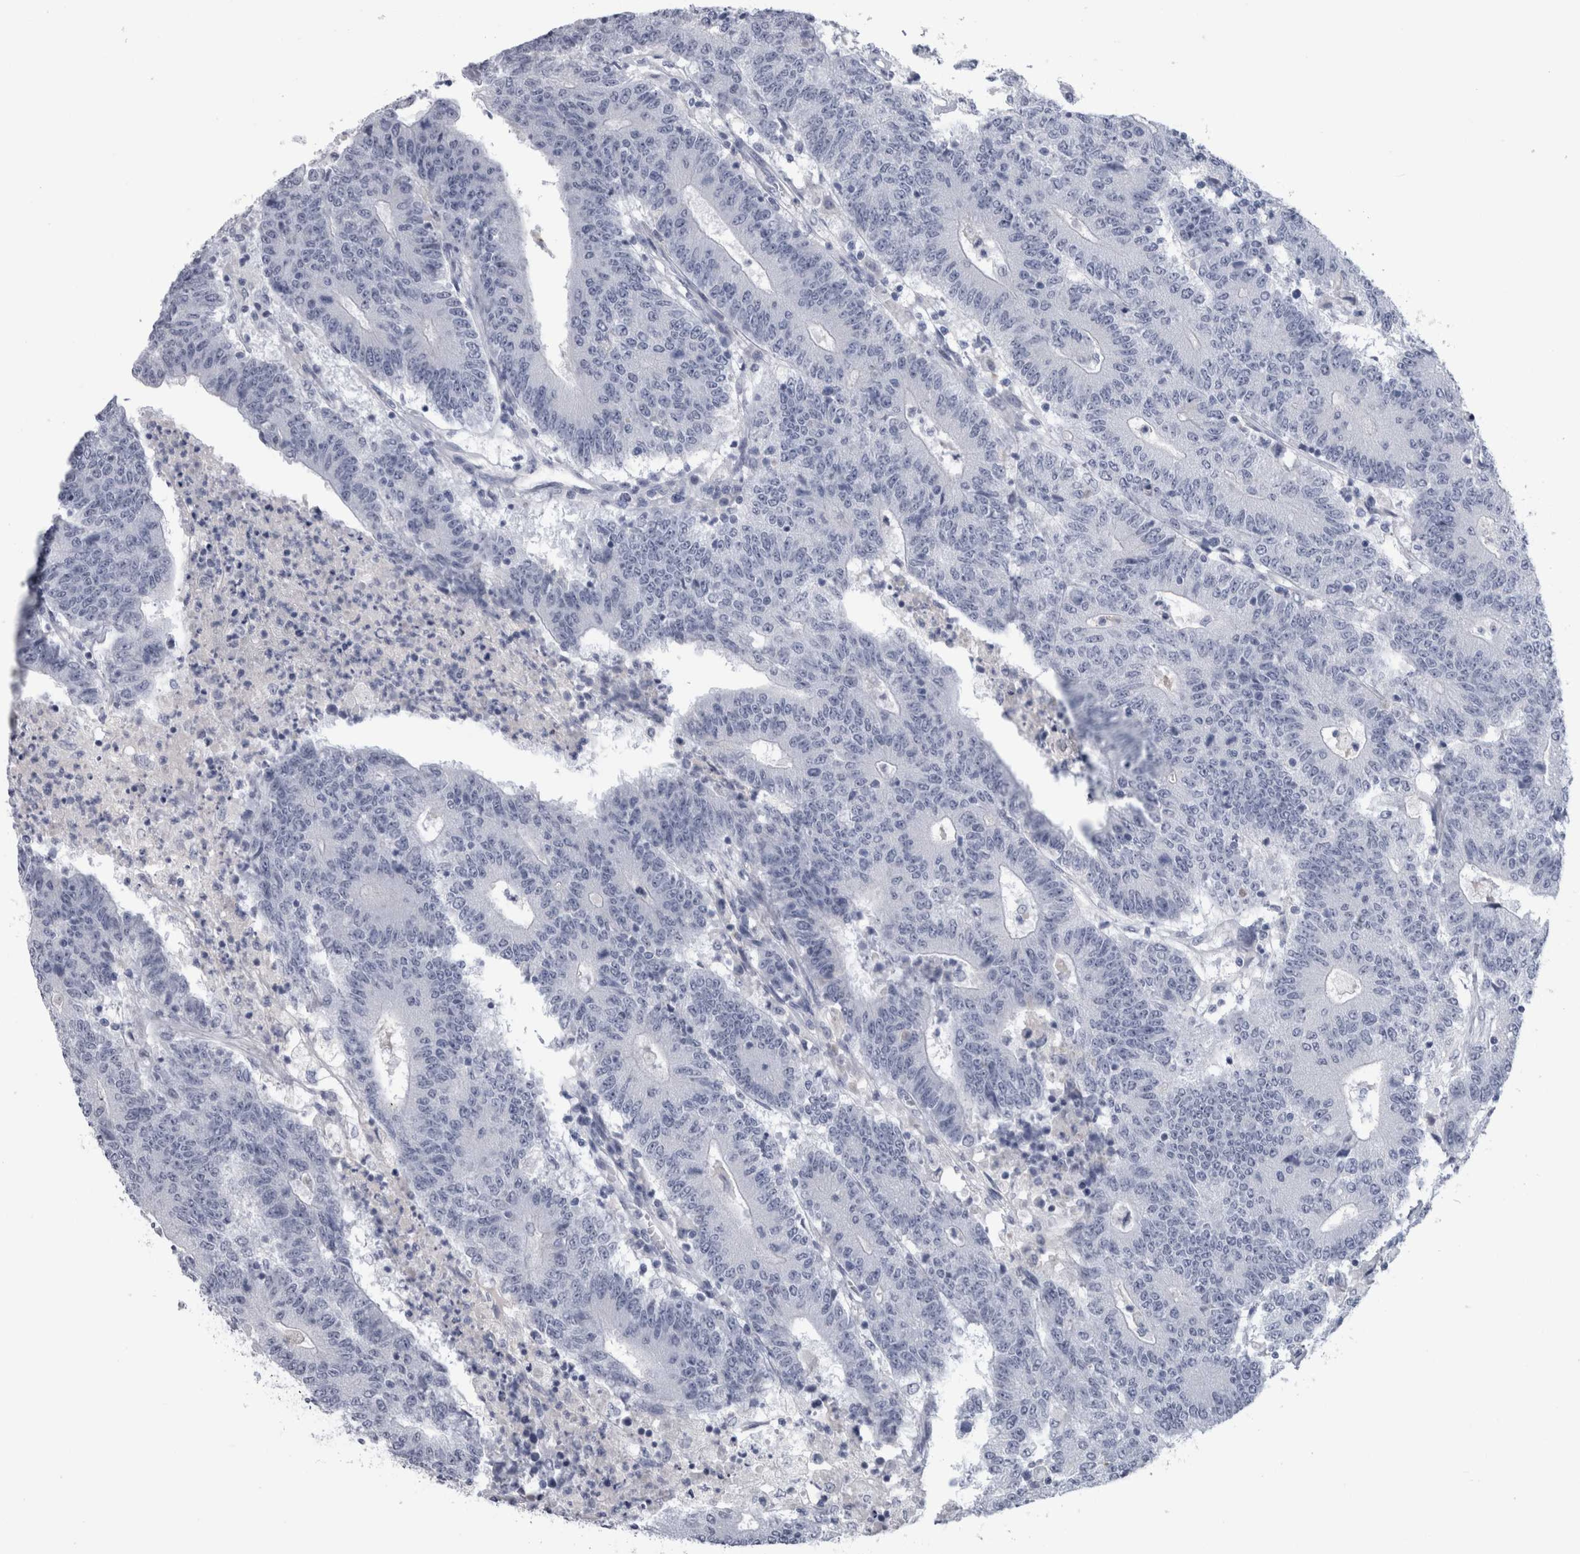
{"staining": {"intensity": "negative", "quantity": "none", "location": "none"}, "tissue": "colorectal cancer", "cell_type": "Tumor cells", "image_type": "cancer", "snomed": [{"axis": "morphology", "description": "Normal tissue, NOS"}, {"axis": "morphology", "description": "Adenocarcinoma, NOS"}, {"axis": "topography", "description": "Colon"}], "caption": "Photomicrograph shows no significant protein staining in tumor cells of colorectal cancer (adenocarcinoma).", "gene": "PAX5", "patient": {"sex": "female", "age": 75}}